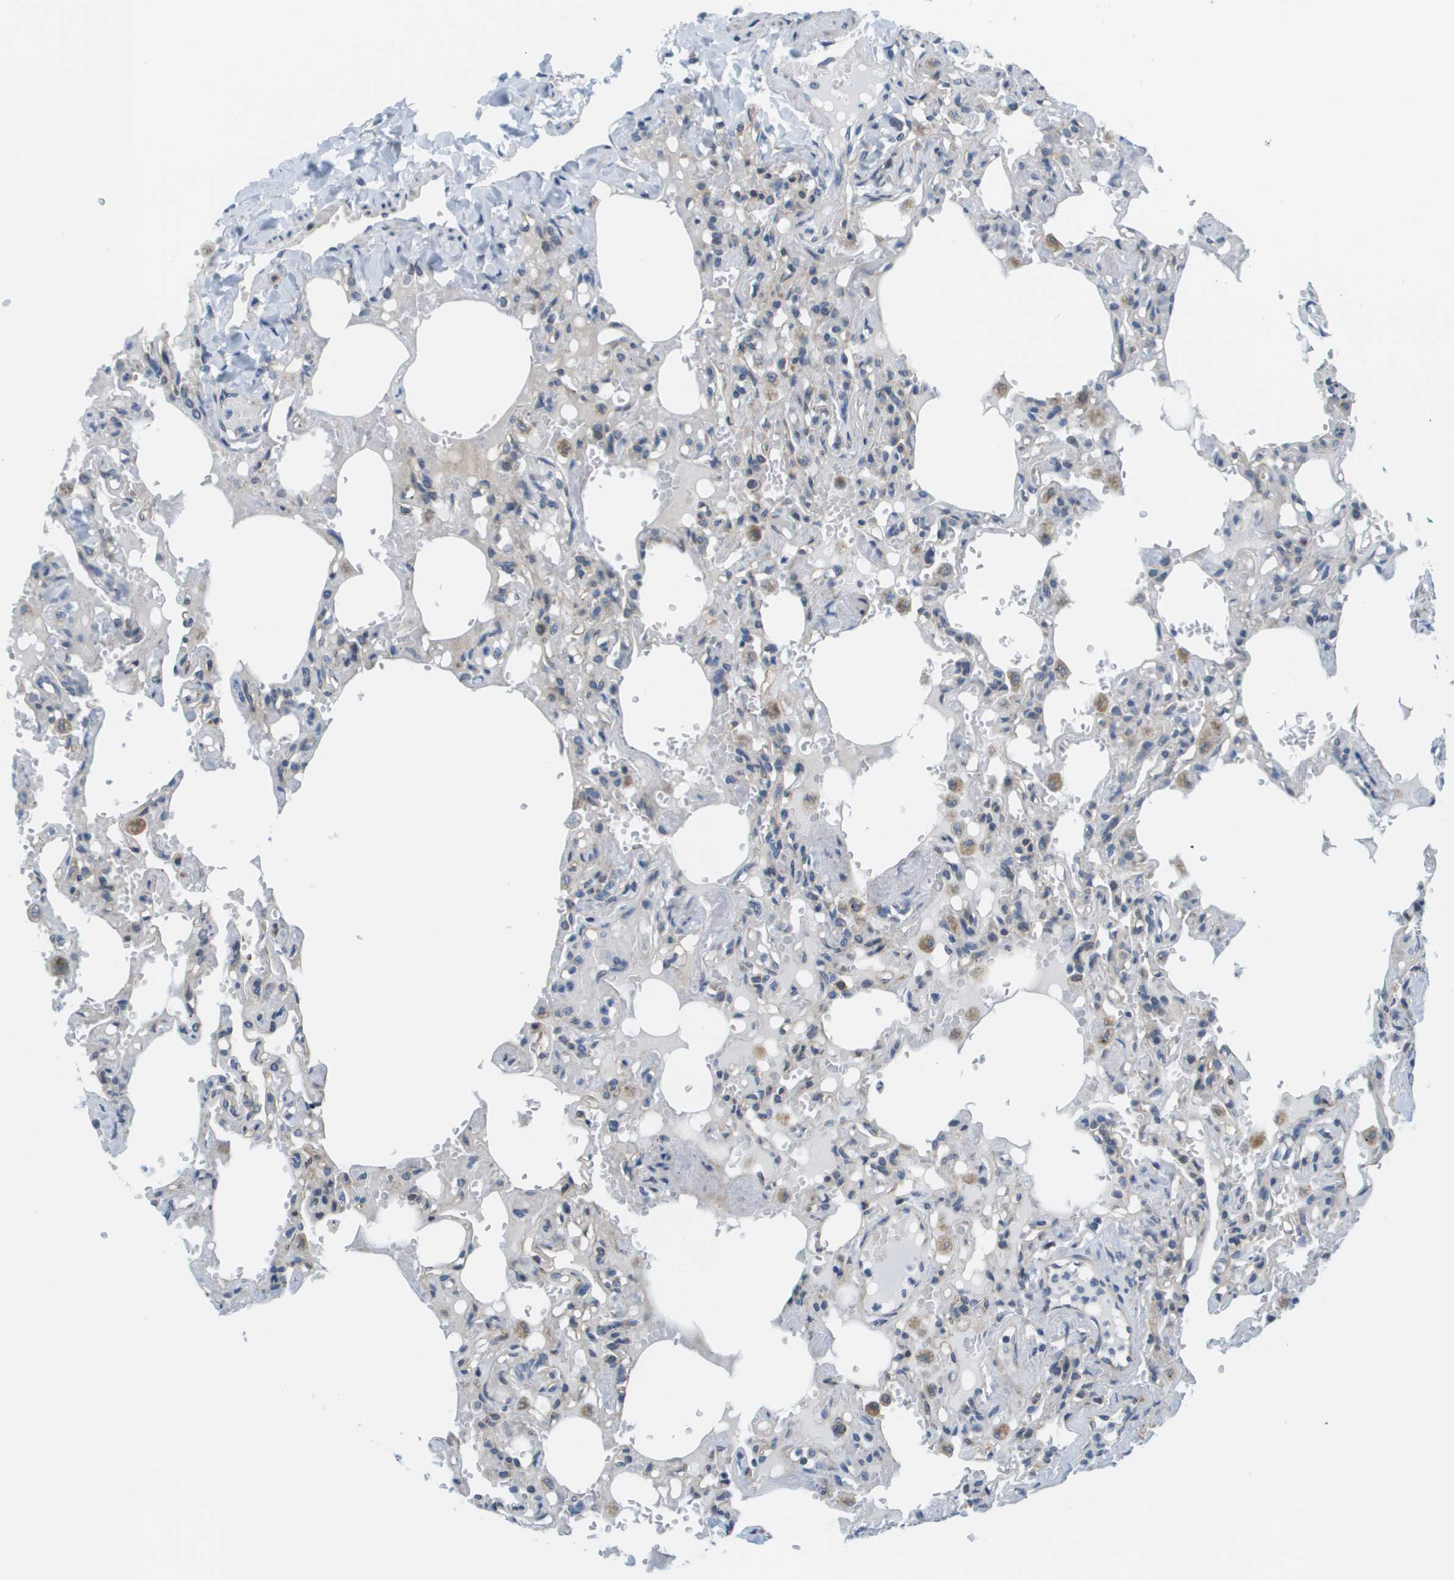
{"staining": {"intensity": "negative", "quantity": "none", "location": "none"}, "tissue": "lung", "cell_type": "Alveolar cells", "image_type": "normal", "snomed": [{"axis": "morphology", "description": "Normal tissue, NOS"}, {"axis": "topography", "description": "Lung"}], "caption": "This histopathology image is of unremarkable lung stained with immunohistochemistry to label a protein in brown with the nuclei are counter-stained blue. There is no expression in alveolar cells. (DAB immunohistochemistry, high magnification).", "gene": "KRT23", "patient": {"sex": "male", "age": 21}}